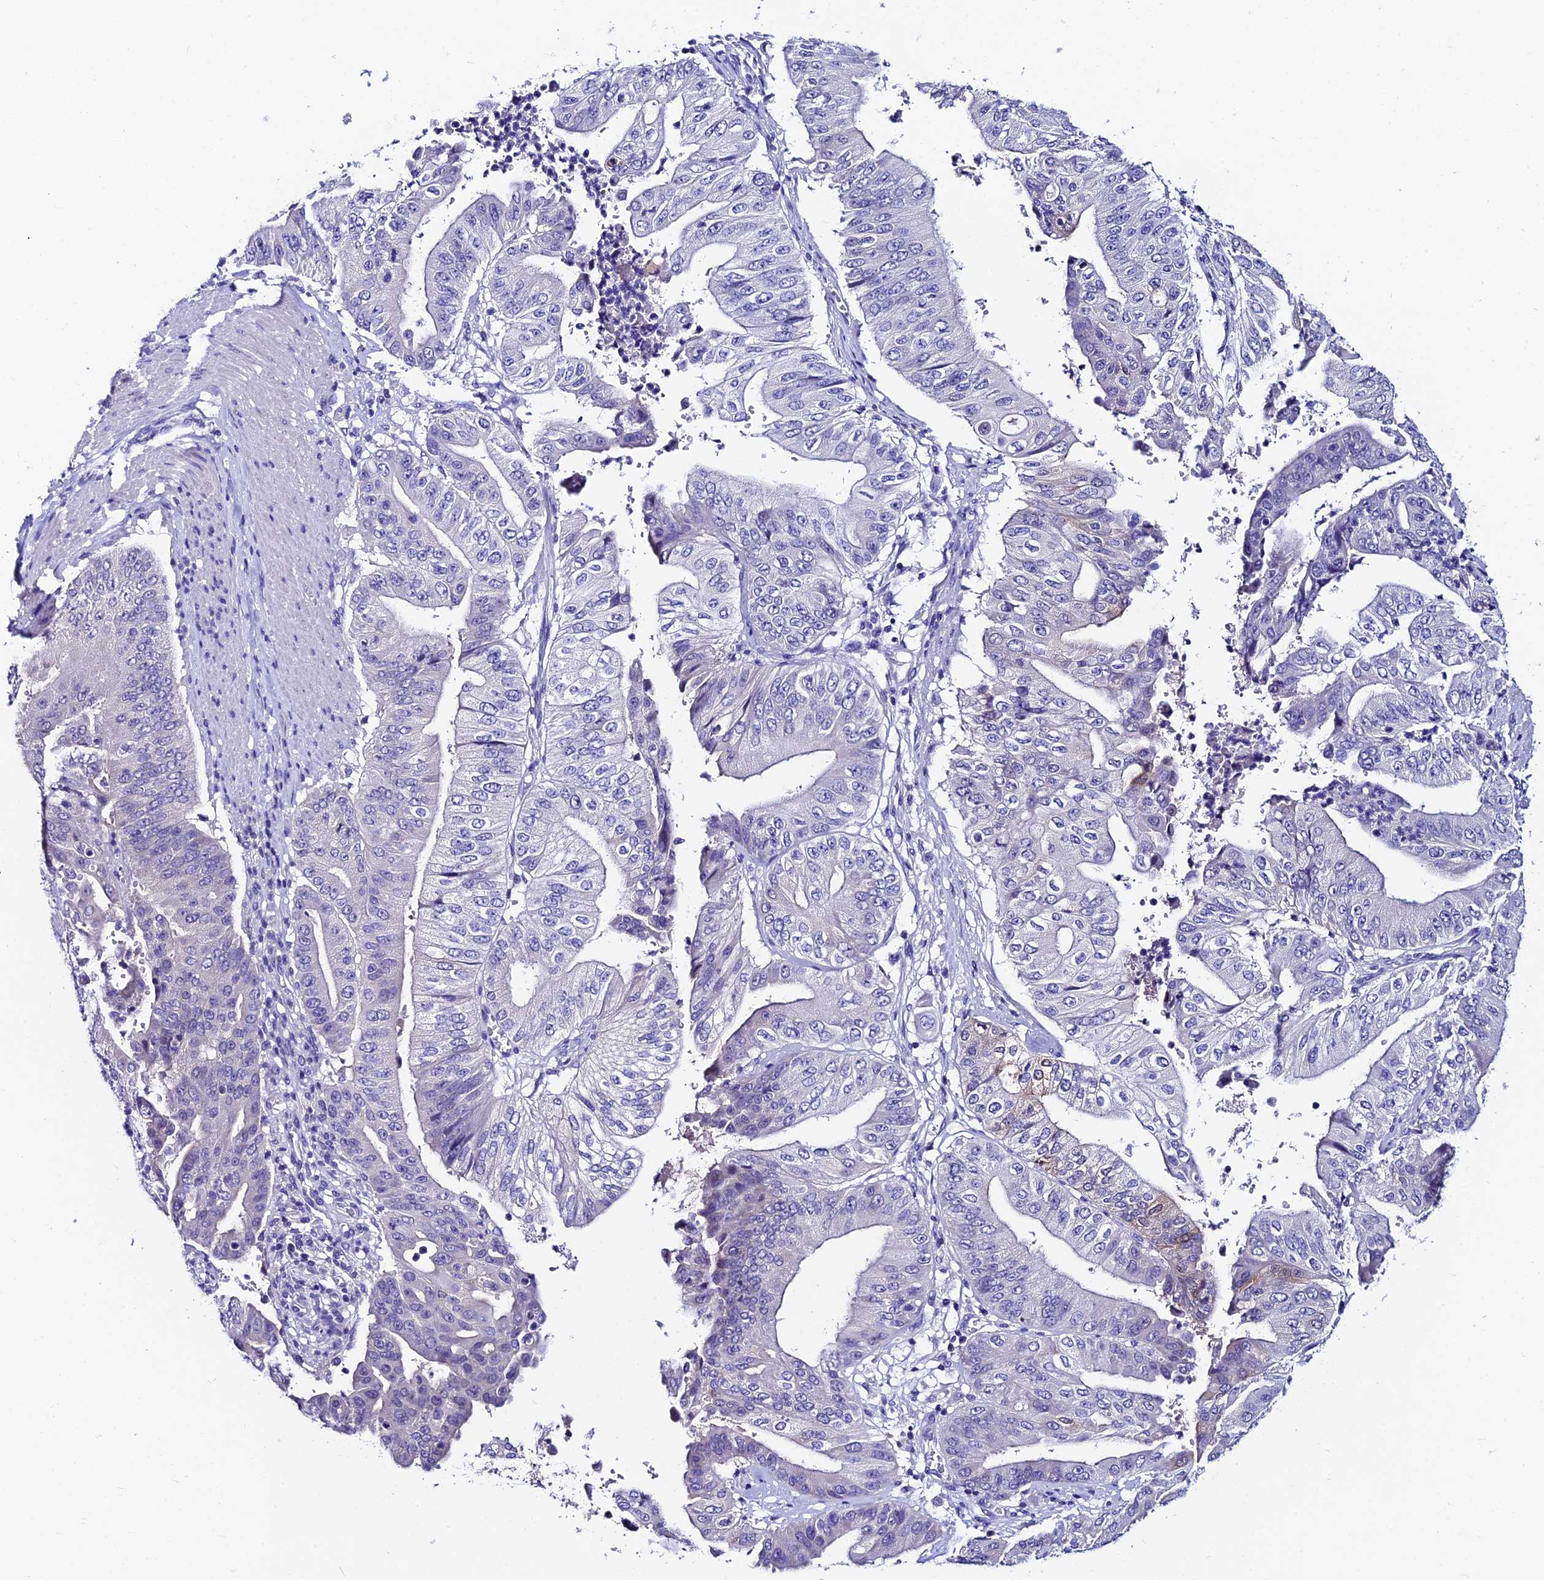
{"staining": {"intensity": "negative", "quantity": "none", "location": "none"}, "tissue": "pancreatic cancer", "cell_type": "Tumor cells", "image_type": "cancer", "snomed": [{"axis": "morphology", "description": "Adenocarcinoma, NOS"}, {"axis": "topography", "description": "Pancreas"}], "caption": "Micrograph shows no significant protein positivity in tumor cells of pancreatic cancer. (DAB (3,3'-diaminobenzidine) immunohistochemistry (IHC), high magnification).", "gene": "LGALS7", "patient": {"sex": "female", "age": 77}}